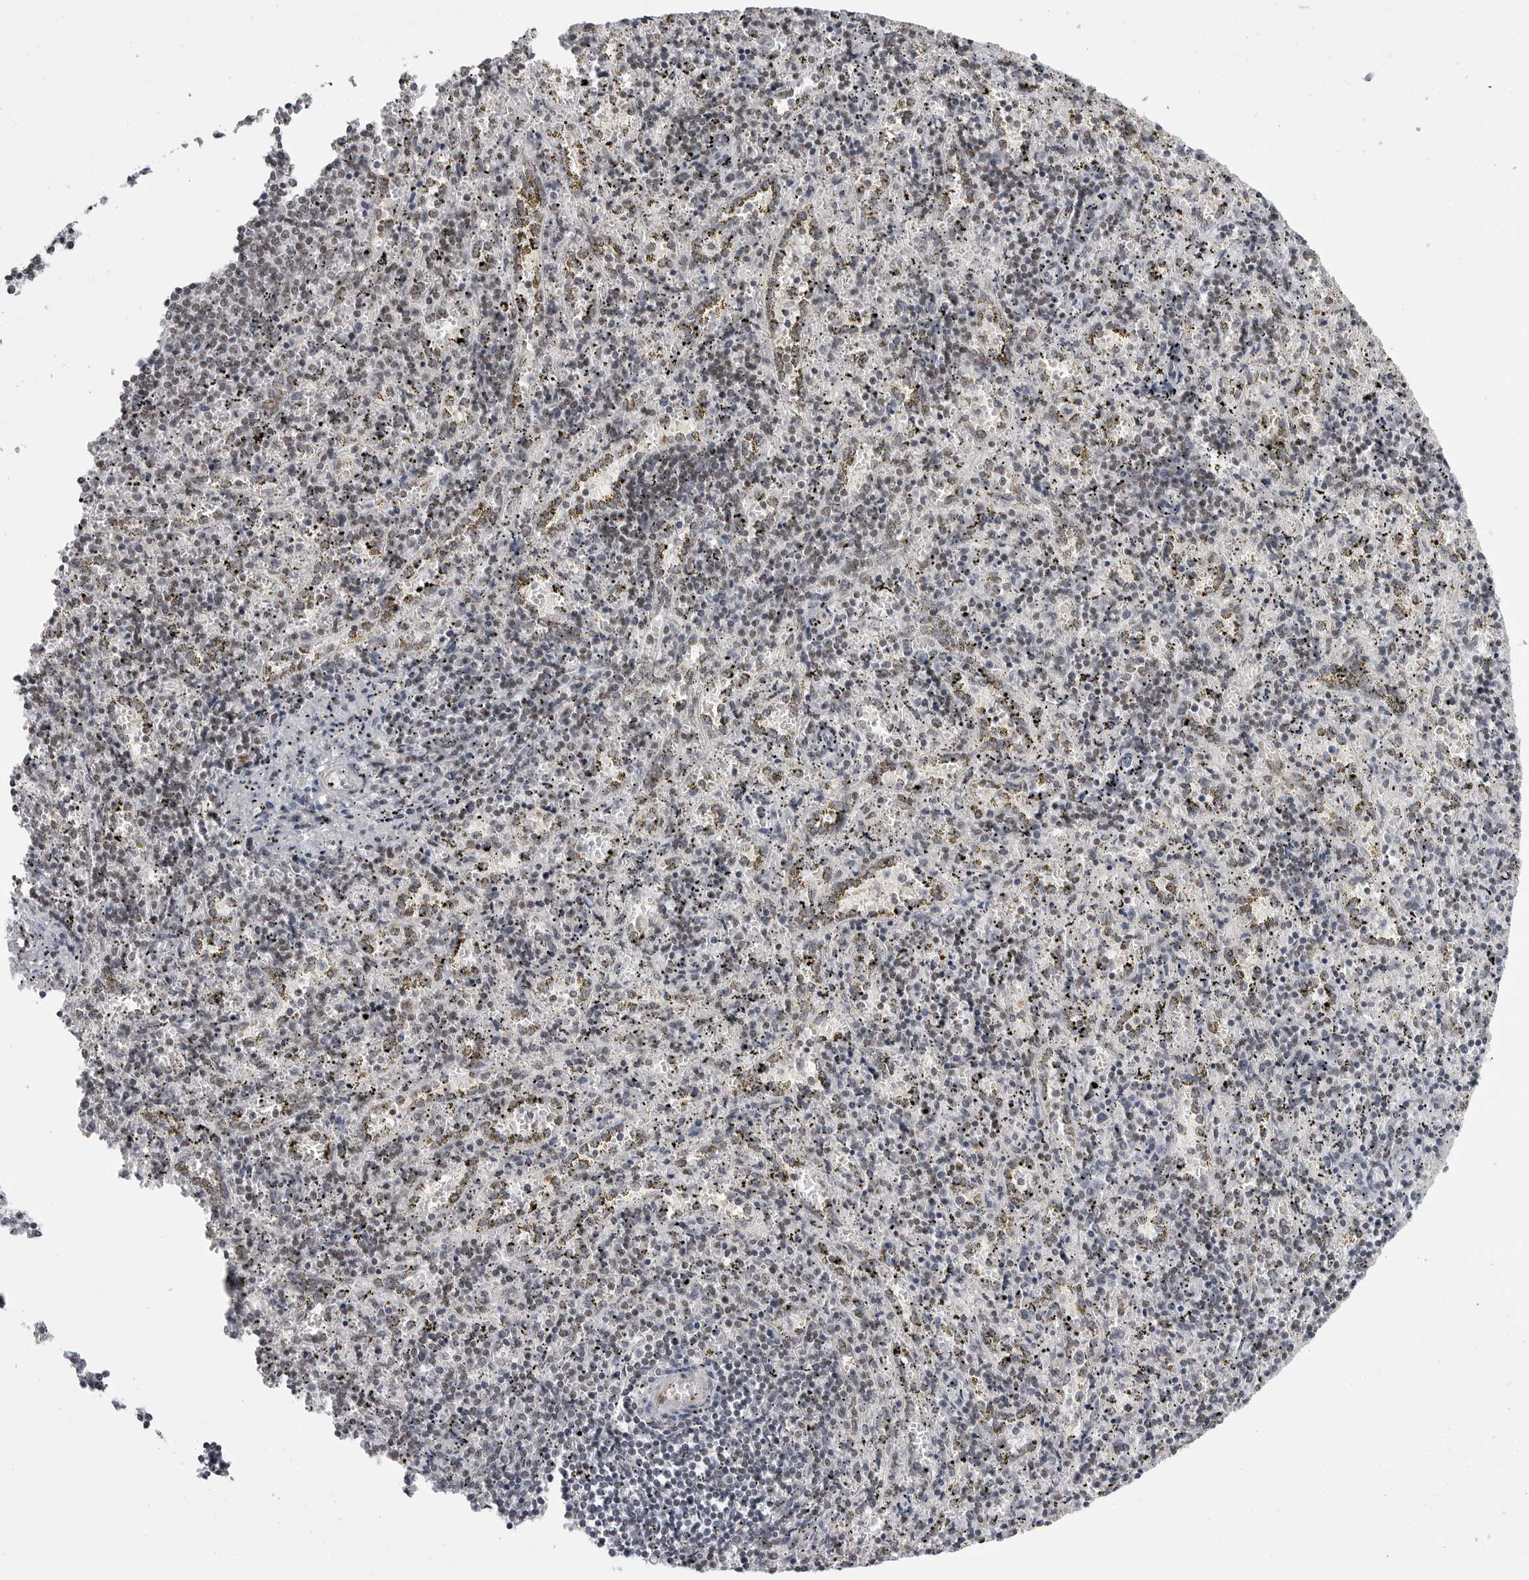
{"staining": {"intensity": "weak", "quantity": "25%-75%", "location": "nuclear"}, "tissue": "spleen", "cell_type": "Cells in red pulp", "image_type": "normal", "snomed": [{"axis": "morphology", "description": "Normal tissue, NOS"}, {"axis": "topography", "description": "Spleen"}], "caption": "IHC photomicrograph of unremarkable spleen: human spleen stained using IHC demonstrates low levels of weak protein expression localized specifically in the nuclear of cells in red pulp, appearing as a nuclear brown color.", "gene": "TRIM66", "patient": {"sex": "male", "age": 11}}